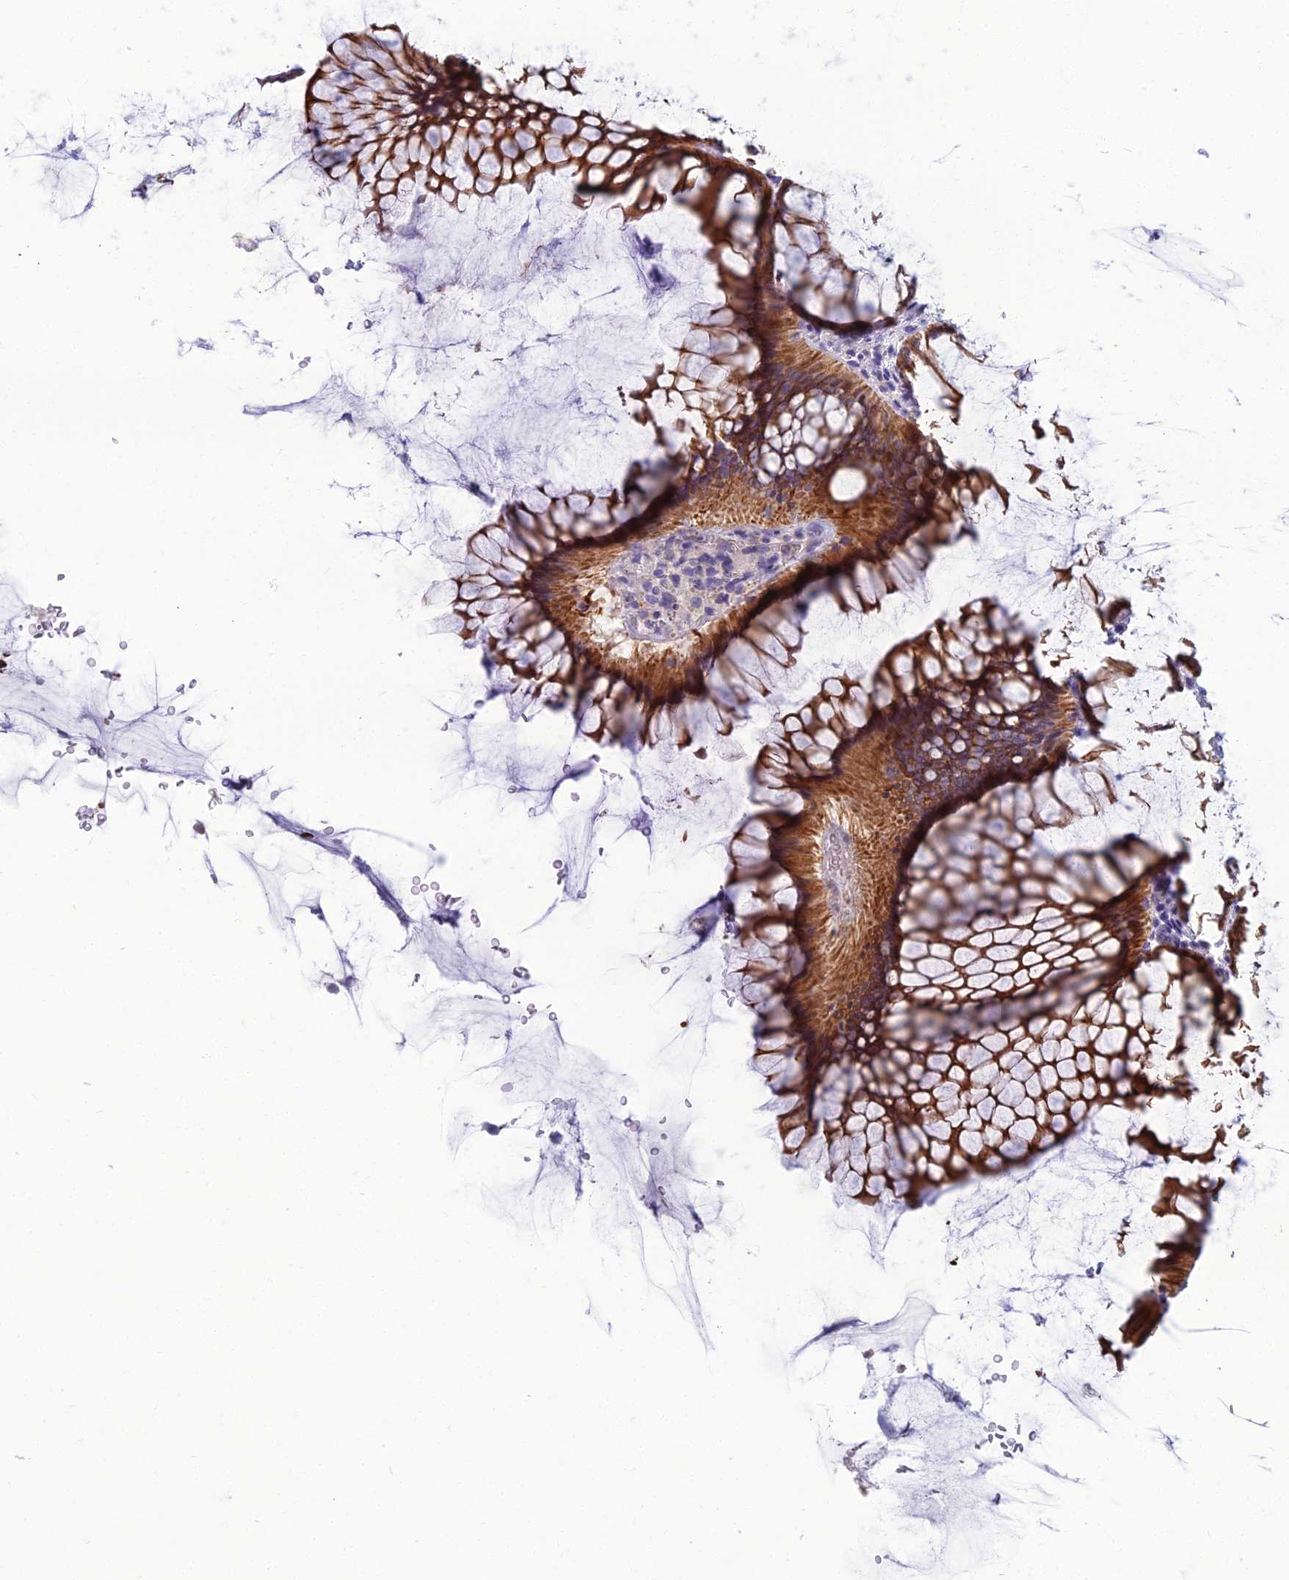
{"staining": {"intensity": "weak", "quantity": "25%-75%", "location": "cytoplasmic/membranous"}, "tissue": "colon", "cell_type": "Endothelial cells", "image_type": "normal", "snomed": [{"axis": "morphology", "description": "Normal tissue, NOS"}, {"axis": "topography", "description": "Colon"}], "caption": "High-power microscopy captured an immunohistochemistry photomicrograph of unremarkable colon, revealing weak cytoplasmic/membranous positivity in approximately 25%-75% of endothelial cells.", "gene": "SPTLC3", "patient": {"sex": "female", "age": 82}}